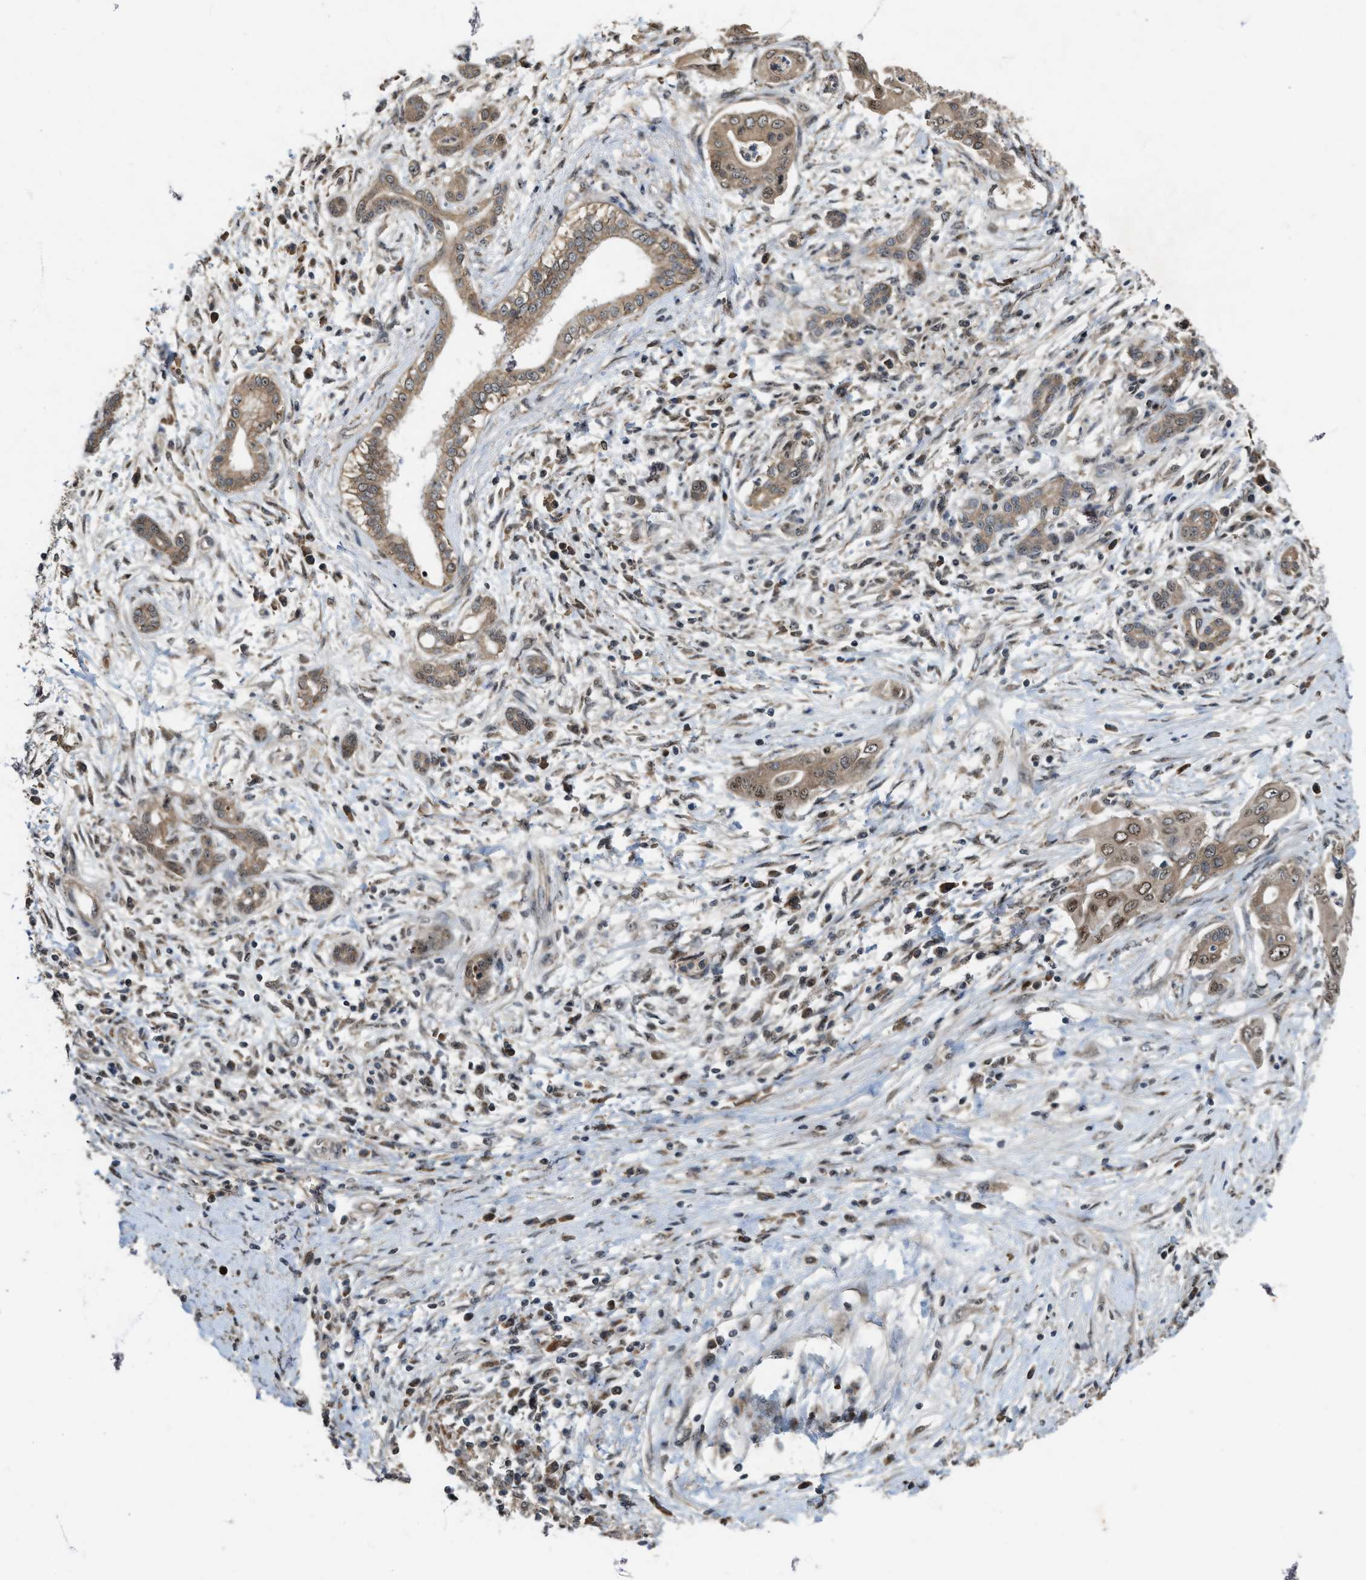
{"staining": {"intensity": "weak", "quantity": ">75%", "location": "cytoplasmic/membranous,nuclear"}, "tissue": "pancreatic cancer", "cell_type": "Tumor cells", "image_type": "cancer", "snomed": [{"axis": "morphology", "description": "Adenocarcinoma, NOS"}, {"axis": "topography", "description": "Pancreas"}], "caption": "Pancreatic adenocarcinoma was stained to show a protein in brown. There is low levels of weak cytoplasmic/membranous and nuclear positivity in about >75% of tumor cells.", "gene": "PDP2", "patient": {"sex": "male", "age": 58}}